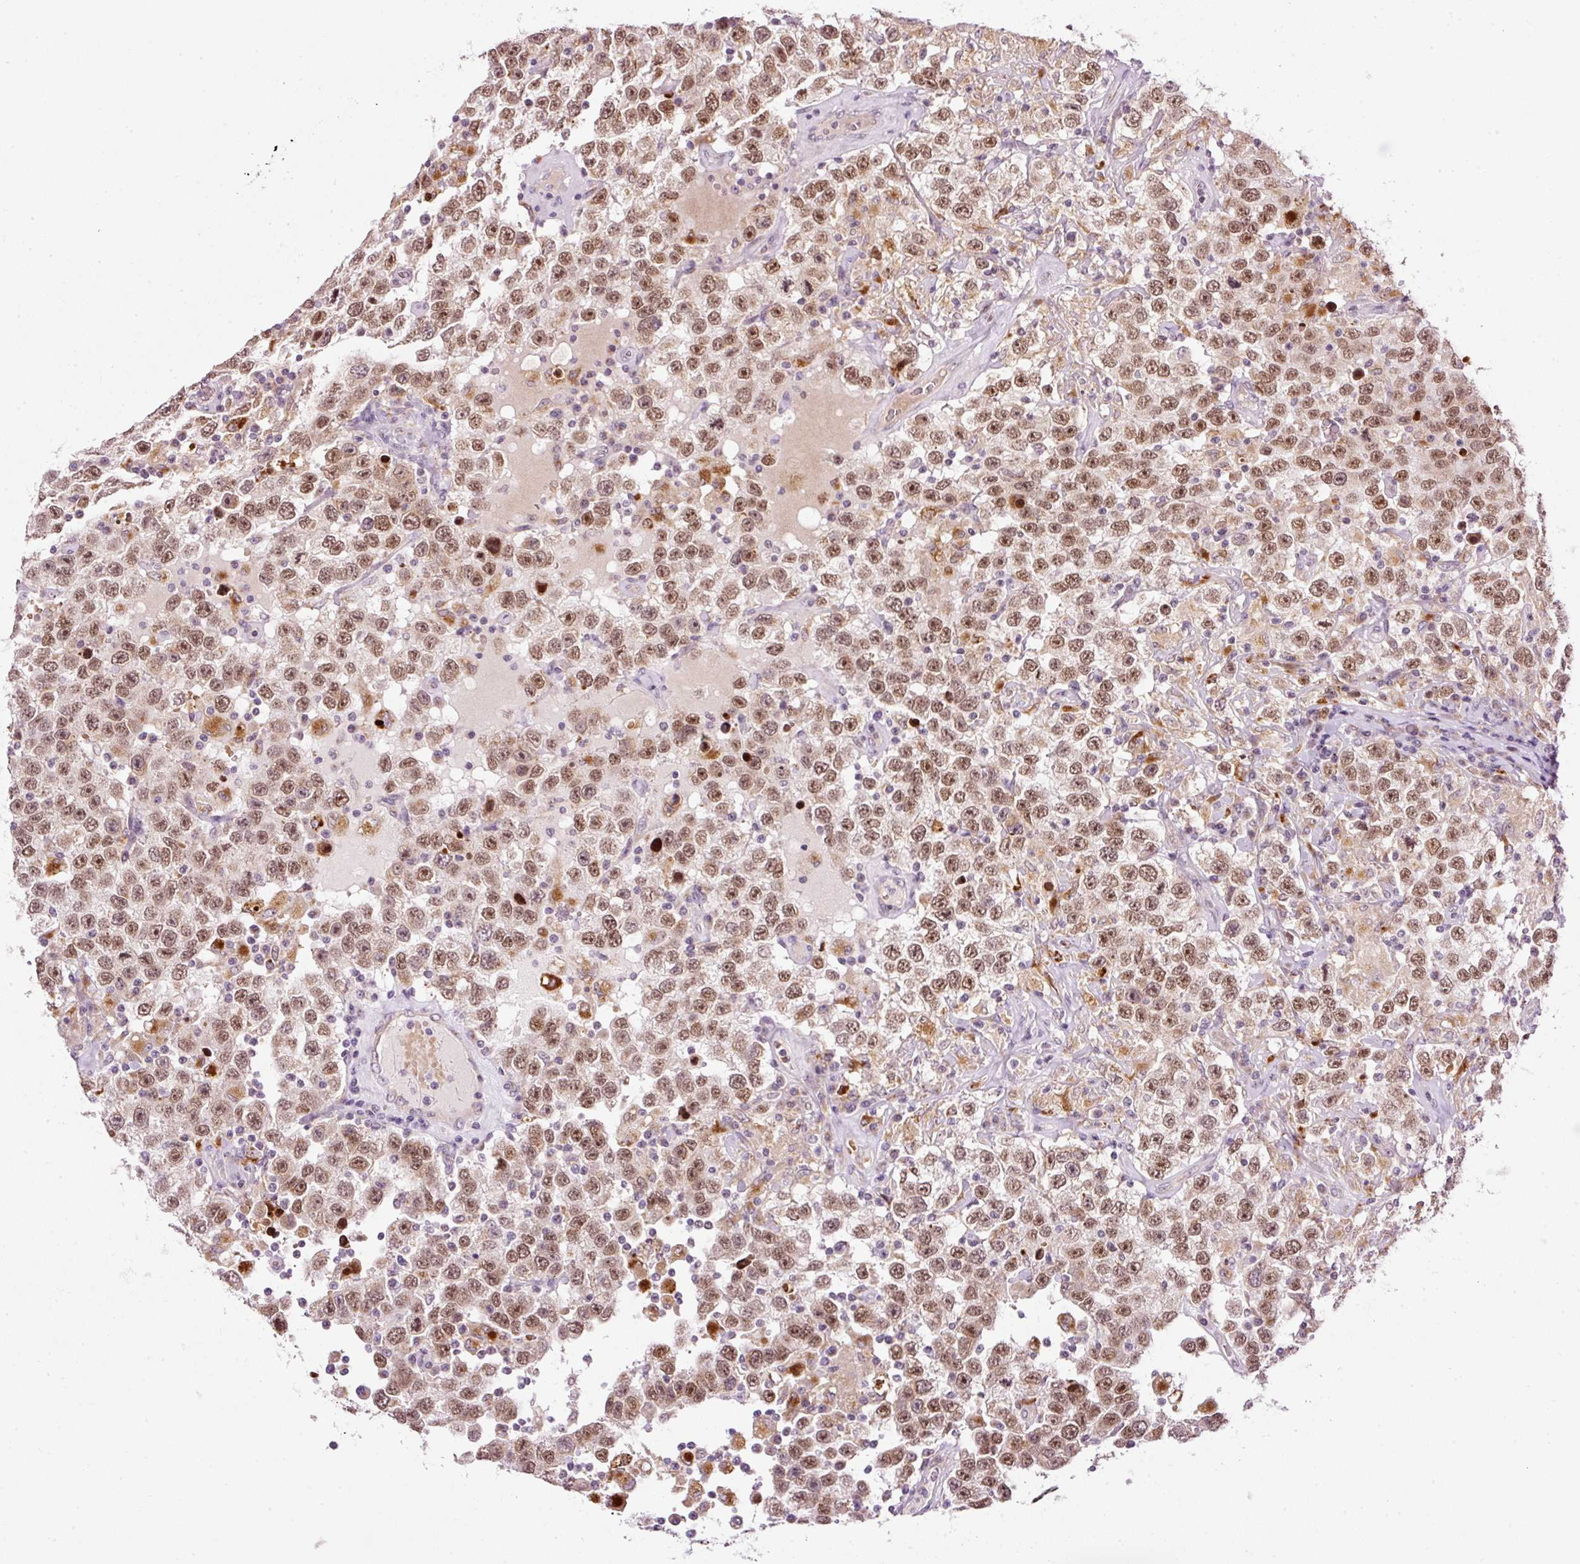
{"staining": {"intensity": "moderate", "quantity": ">75%", "location": "cytoplasmic/membranous,nuclear"}, "tissue": "testis cancer", "cell_type": "Tumor cells", "image_type": "cancer", "snomed": [{"axis": "morphology", "description": "Seminoma, NOS"}, {"axis": "topography", "description": "Testis"}], "caption": "A photomicrograph of testis cancer (seminoma) stained for a protein displays moderate cytoplasmic/membranous and nuclear brown staining in tumor cells.", "gene": "ZNF639", "patient": {"sex": "male", "age": 41}}